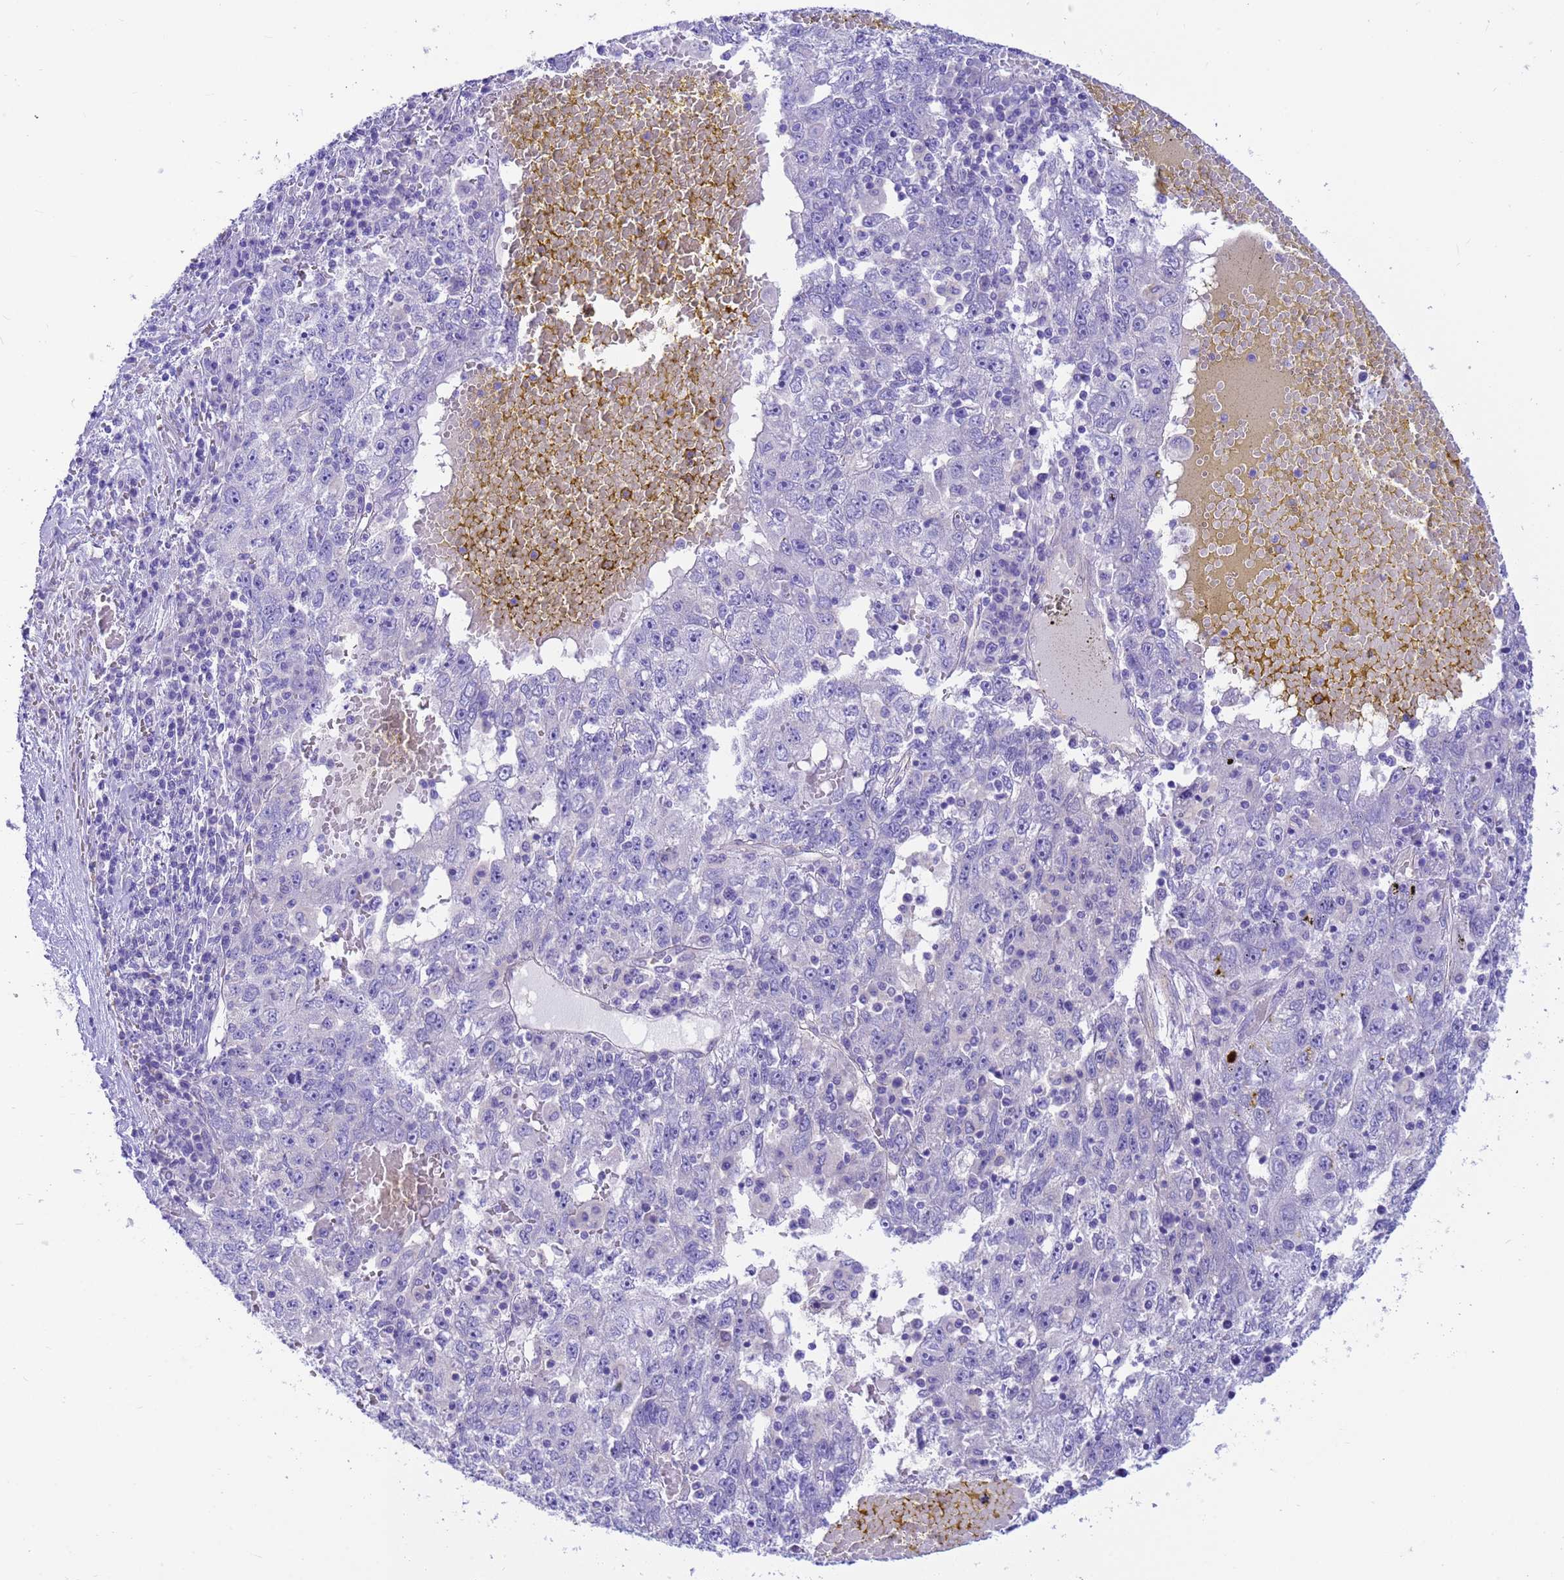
{"staining": {"intensity": "negative", "quantity": "none", "location": "none"}, "tissue": "liver cancer", "cell_type": "Tumor cells", "image_type": "cancer", "snomed": [{"axis": "morphology", "description": "Carcinoma, Hepatocellular, NOS"}, {"axis": "topography", "description": "Liver"}], "caption": "Micrograph shows no protein positivity in tumor cells of liver cancer tissue.", "gene": "PPP2CB", "patient": {"sex": "male", "age": 49}}